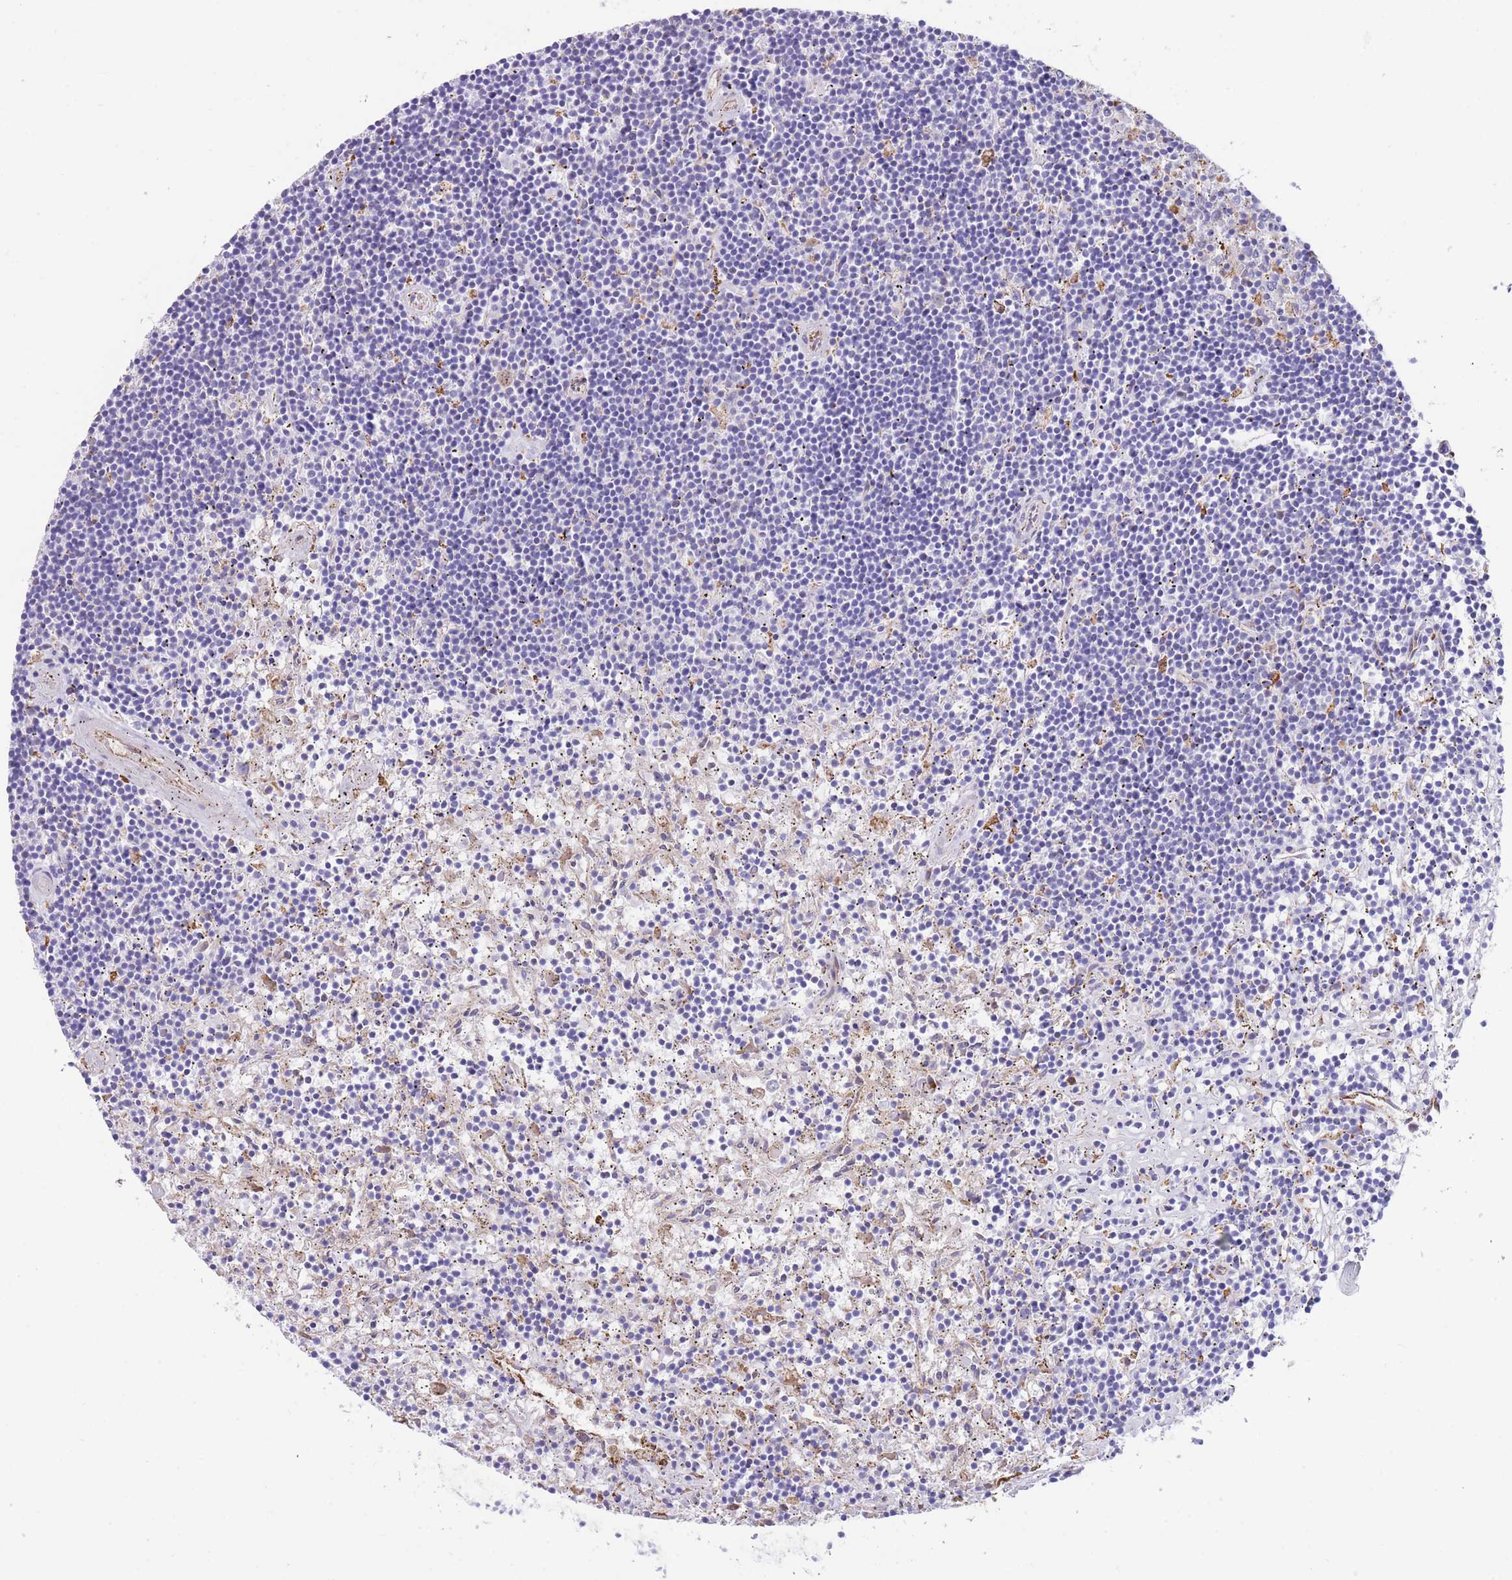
{"staining": {"intensity": "negative", "quantity": "none", "location": "none"}, "tissue": "lymphoma", "cell_type": "Tumor cells", "image_type": "cancer", "snomed": [{"axis": "morphology", "description": "Malignant lymphoma, non-Hodgkin's type, Low grade"}, {"axis": "topography", "description": "Spleen"}], "caption": "Protein analysis of low-grade malignant lymphoma, non-Hodgkin's type displays no significant staining in tumor cells. (Stains: DAB immunohistochemistry (IHC) with hematoxylin counter stain, Microscopy: brightfield microscopy at high magnification).", "gene": "DET1", "patient": {"sex": "male", "age": 76}}